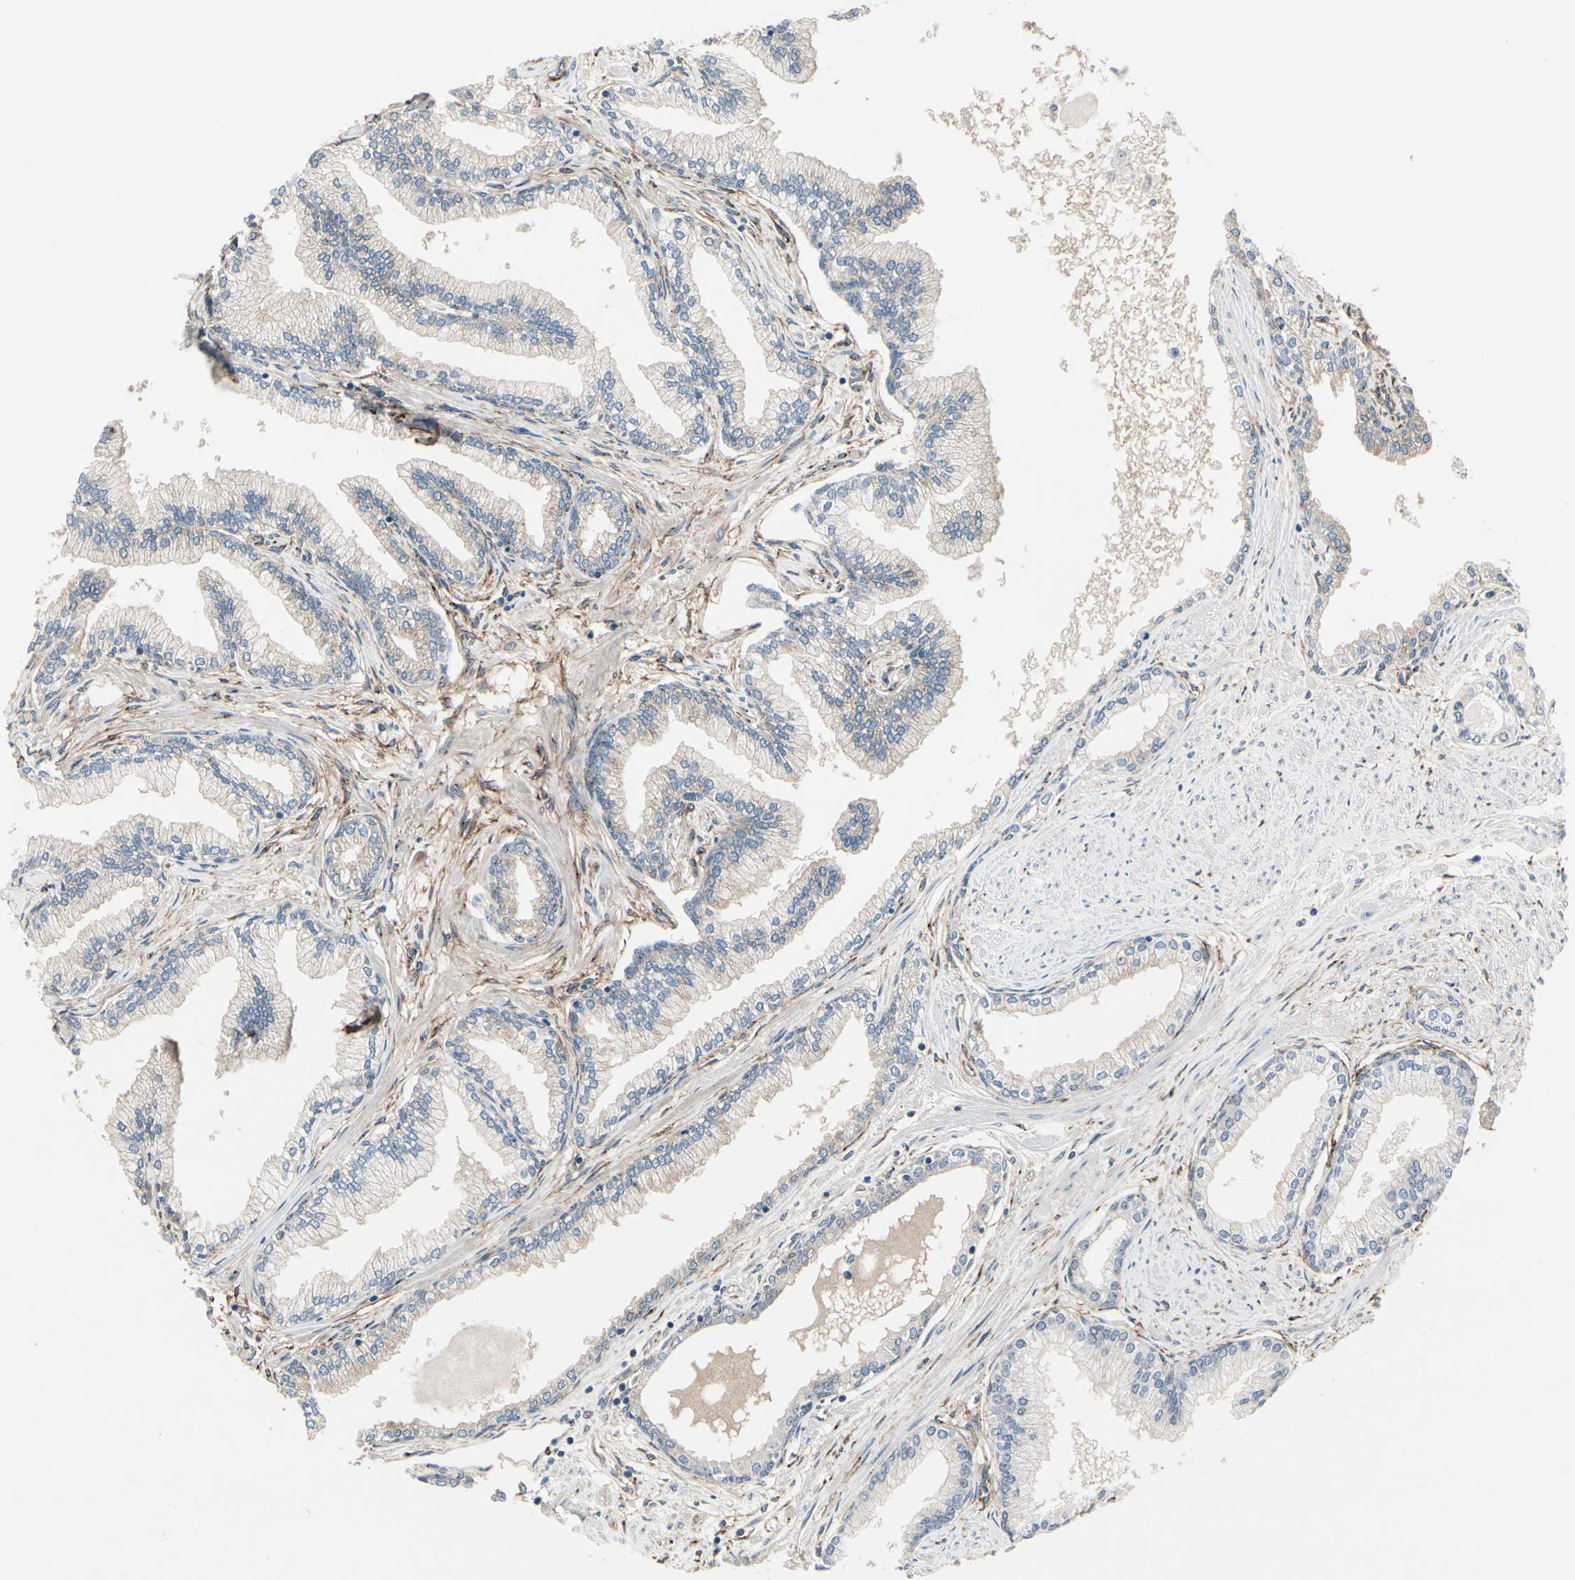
{"staining": {"intensity": "moderate", "quantity": "<25%", "location": "cytoplasmic/membranous"}, "tissue": "prostate", "cell_type": "Glandular cells", "image_type": "normal", "snomed": [{"axis": "morphology", "description": "Normal tissue, NOS"}, {"axis": "topography", "description": "Prostate"}], "caption": "About <25% of glandular cells in normal human prostate reveal moderate cytoplasmic/membranous protein staining as visualized by brown immunohistochemical staining.", "gene": "PRKAR2B", "patient": {"sex": "male", "age": 64}}